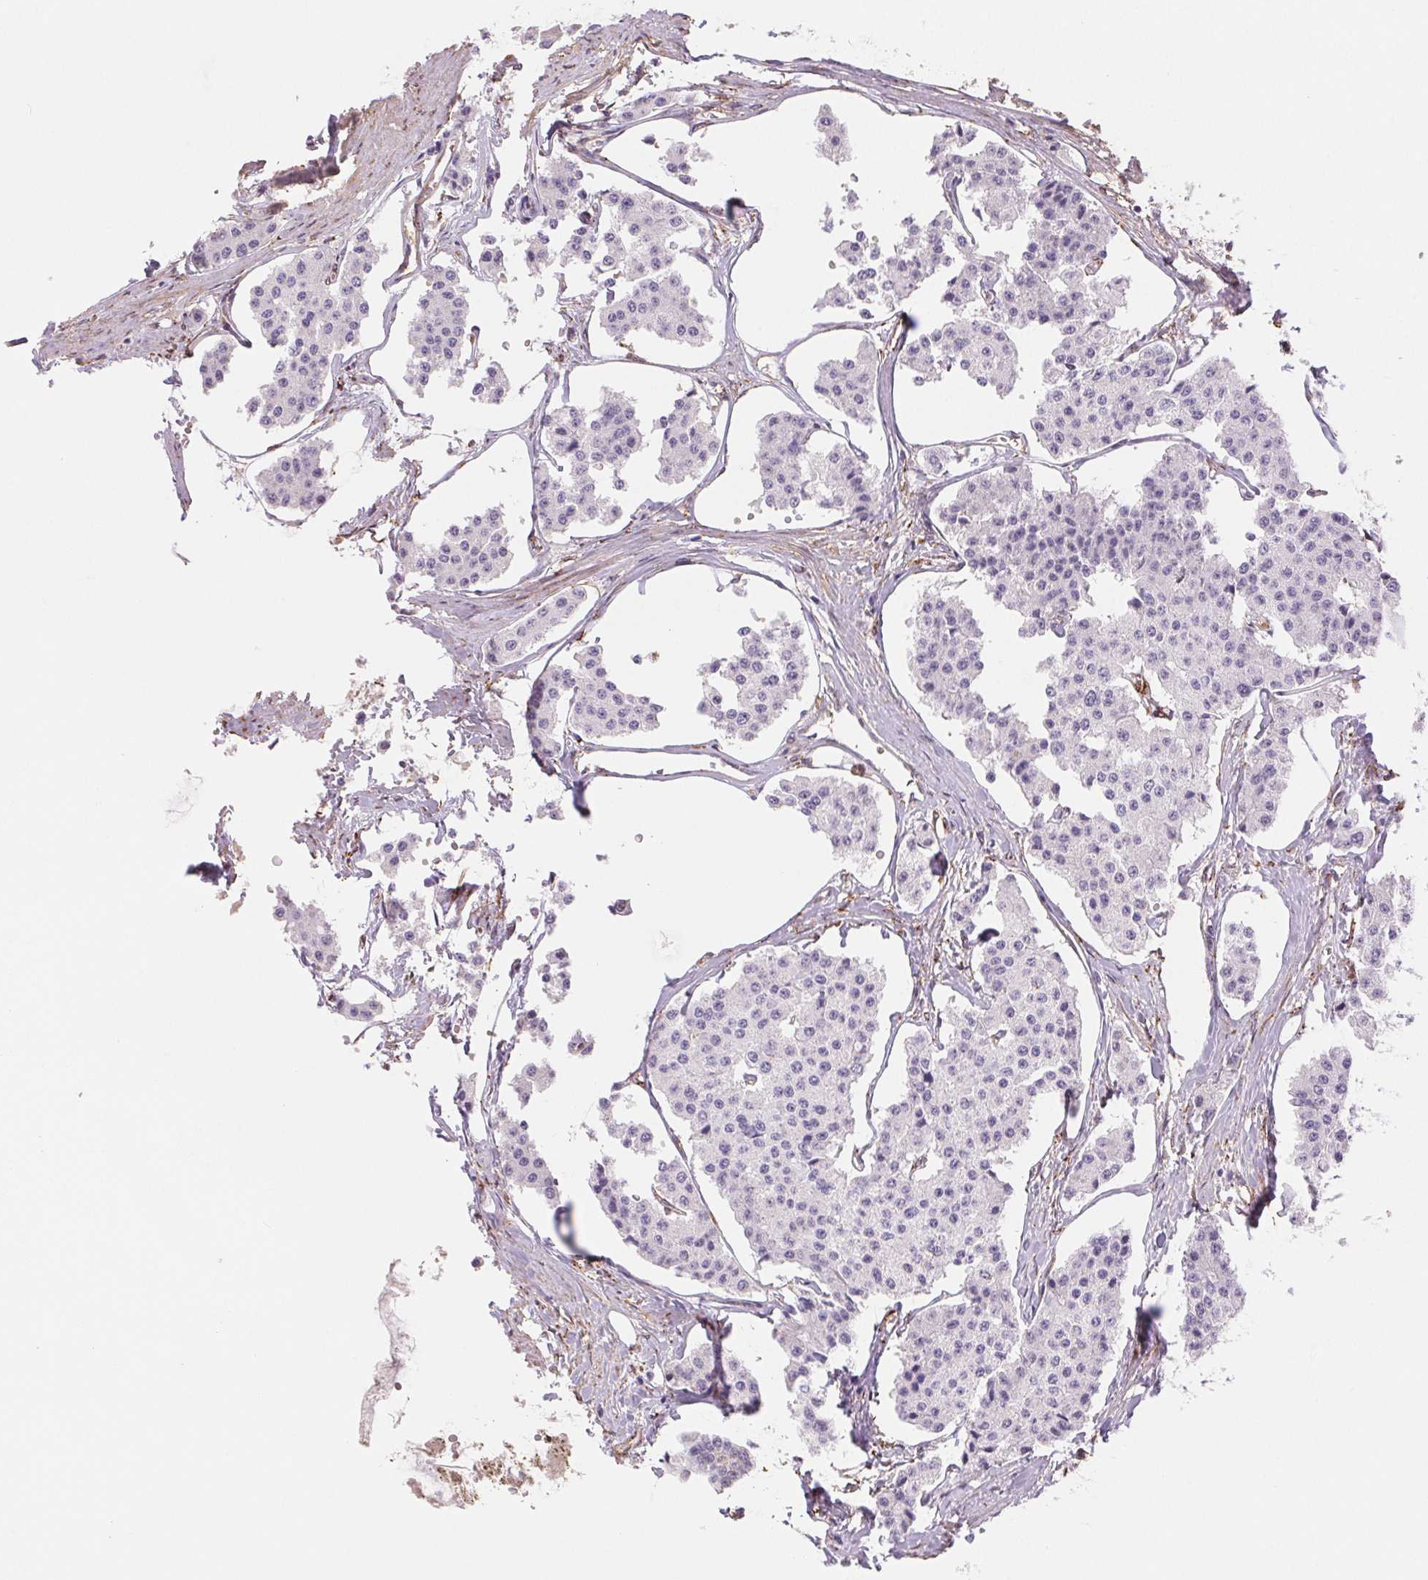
{"staining": {"intensity": "negative", "quantity": "none", "location": "none"}, "tissue": "carcinoid", "cell_type": "Tumor cells", "image_type": "cancer", "snomed": [{"axis": "morphology", "description": "Carcinoid, malignant, NOS"}, {"axis": "topography", "description": "Small intestine"}], "caption": "High power microscopy histopathology image of an immunohistochemistry histopathology image of carcinoid, revealing no significant expression in tumor cells. (DAB immunohistochemistry visualized using brightfield microscopy, high magnification).", "gene": "FKBP10", "patient": {"sex": "female", "age": 65}}